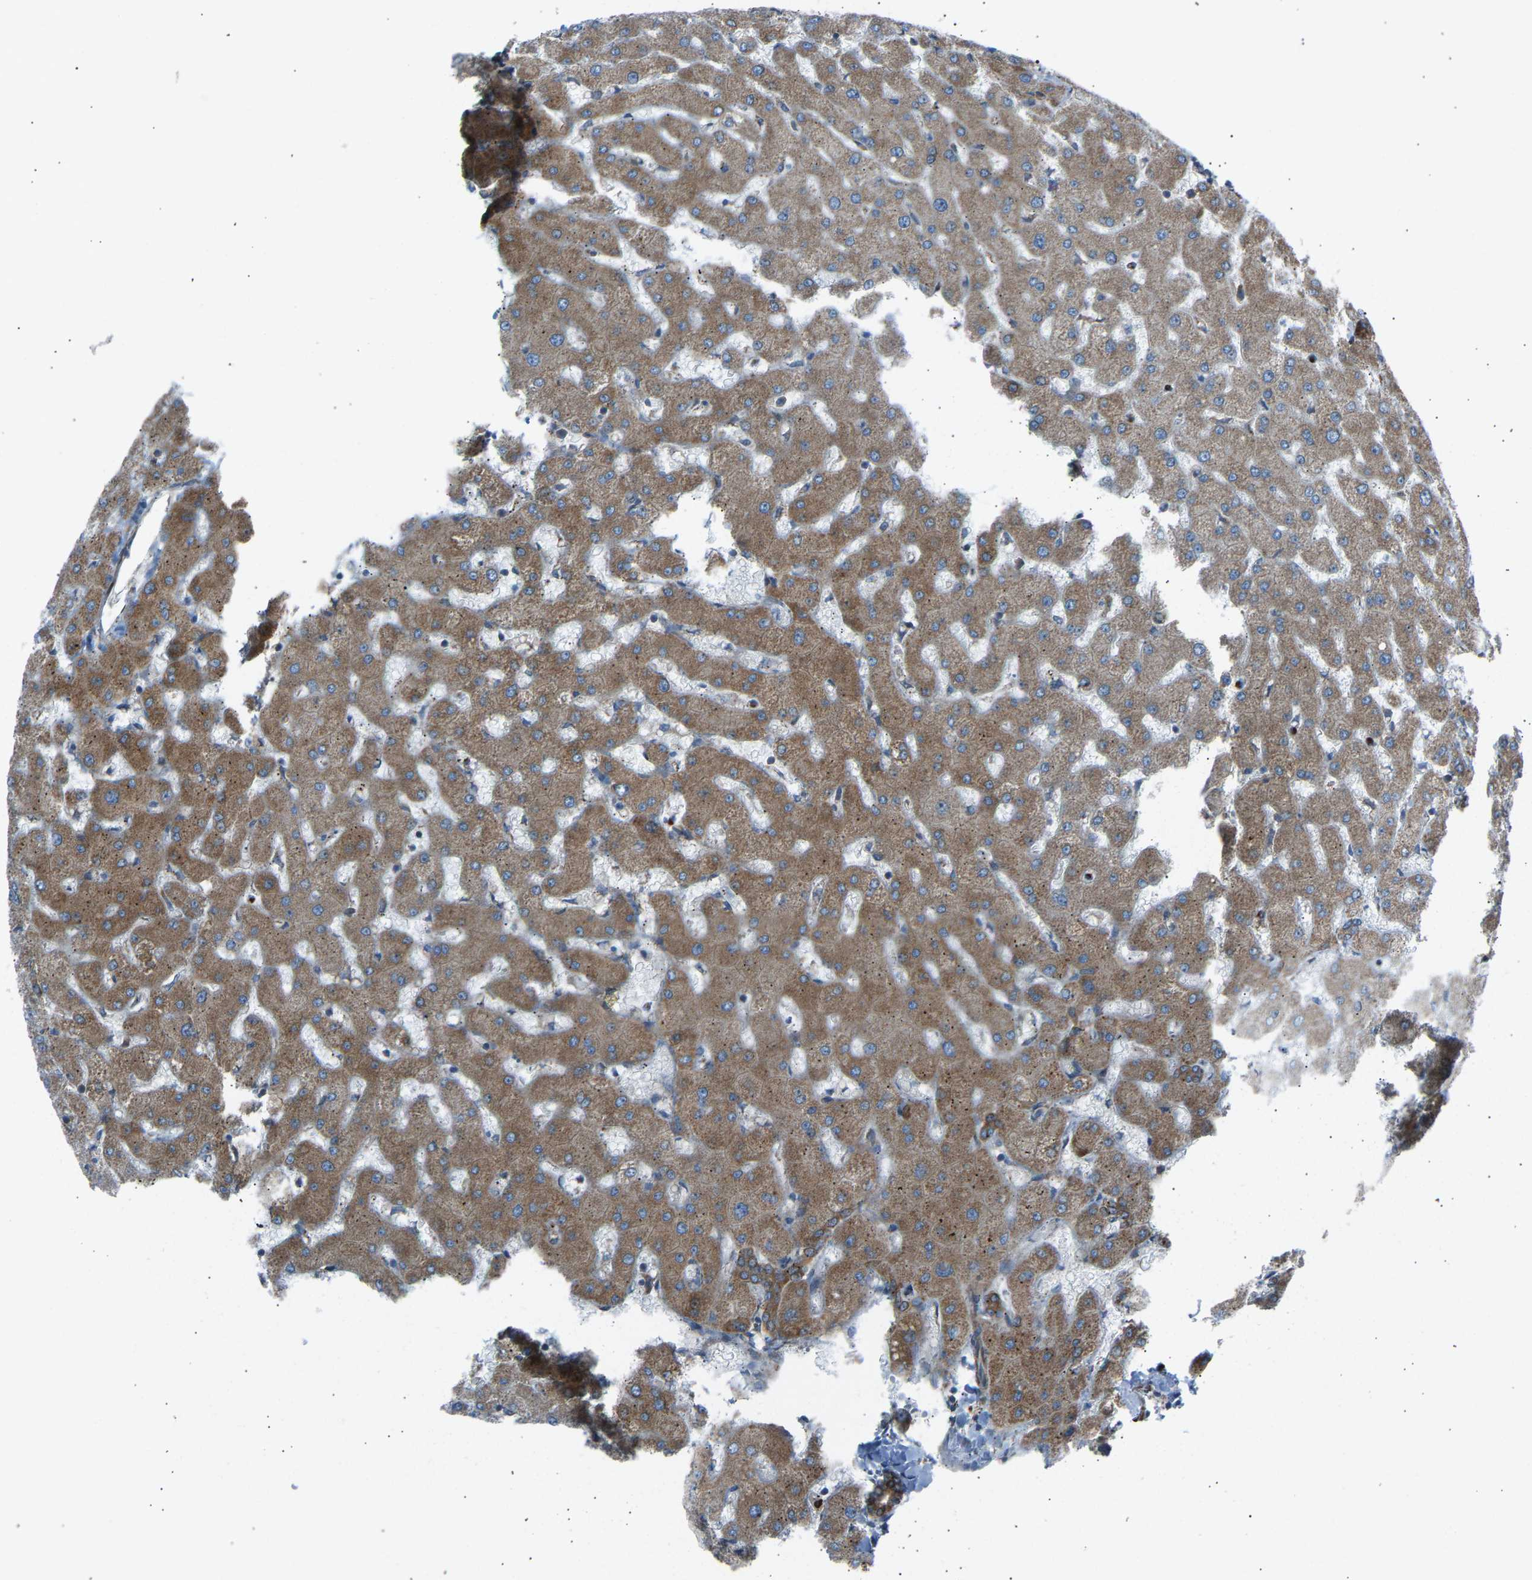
{"staining": {"intensity": "moderate", "quantity": ">75%", "location": "cytoplasmic/membranous"}, "tissue": "liver", "cell_type": "Cholangiocytes", "image_type": "normal", "snomed": [{"axis": "morphology", "description": "Normal tissue, NOS"}, {"axis": "topography", "description": "Liver"}], "caption": "Liver stained with a brown dye reveals moderate cytoplasmic/membranous positive expression in about >75% of cholangiocytes.", "gene": "VPS41", "patient": {"sex": "female", "age": 63}}